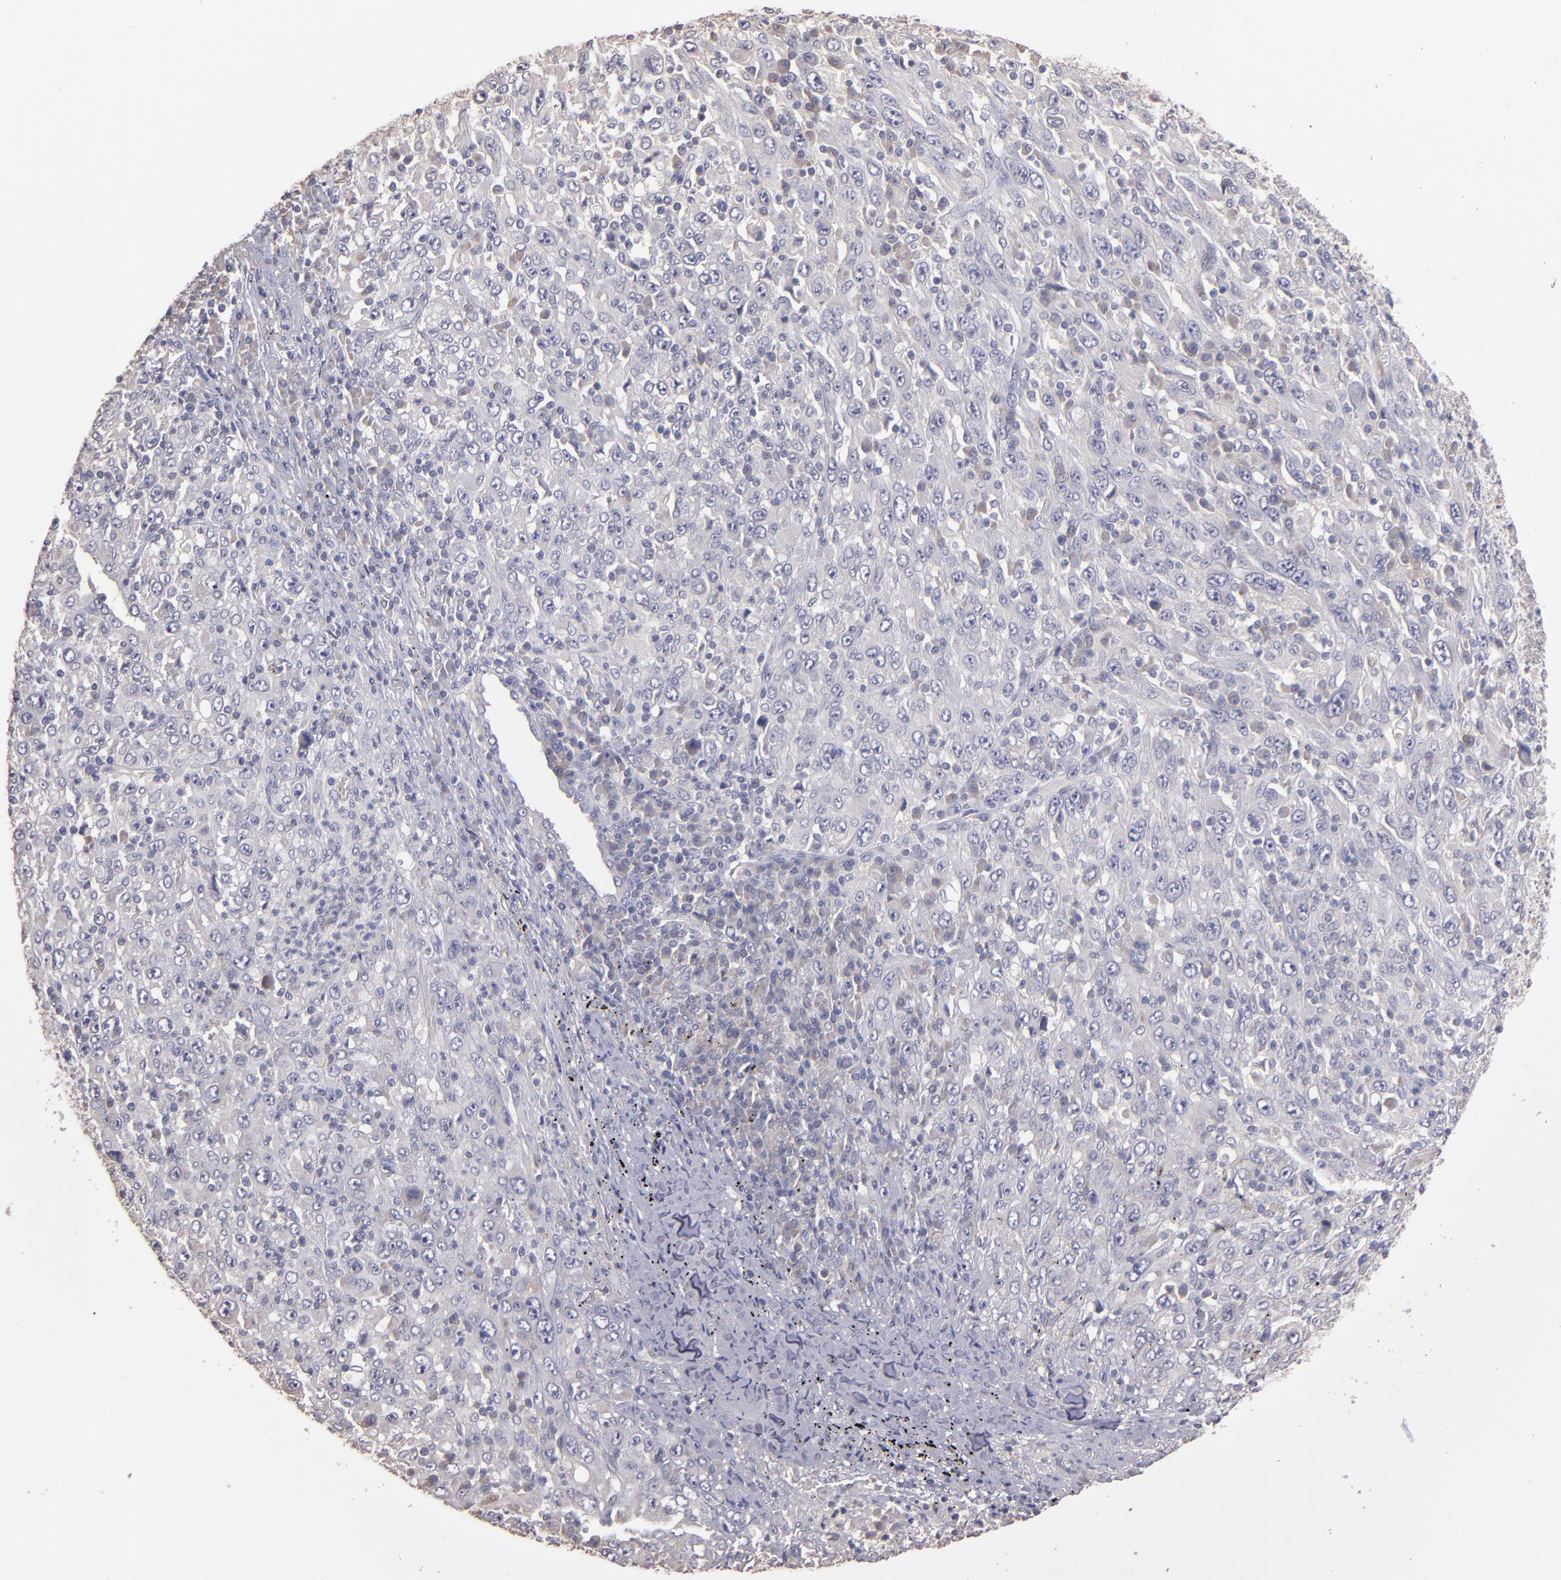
{"staining": {"intensity": "negative", "quantity": "none", "location": "none"}, "tissue": "melanoma", "cell_type": "Tumor cells", "image_type": "cancer", "snomed": [{"axis": "morphology", "description": "Malignant melanoma, Metastatic site"}, {"axis": "topography", "description": "Skin"}], "caption": "IHC of human malignant melanoma (metastatic site) shows no staining in tumor cells.", "gene": "GNAZ", "patient": {"sex": "female", "age": 56}}